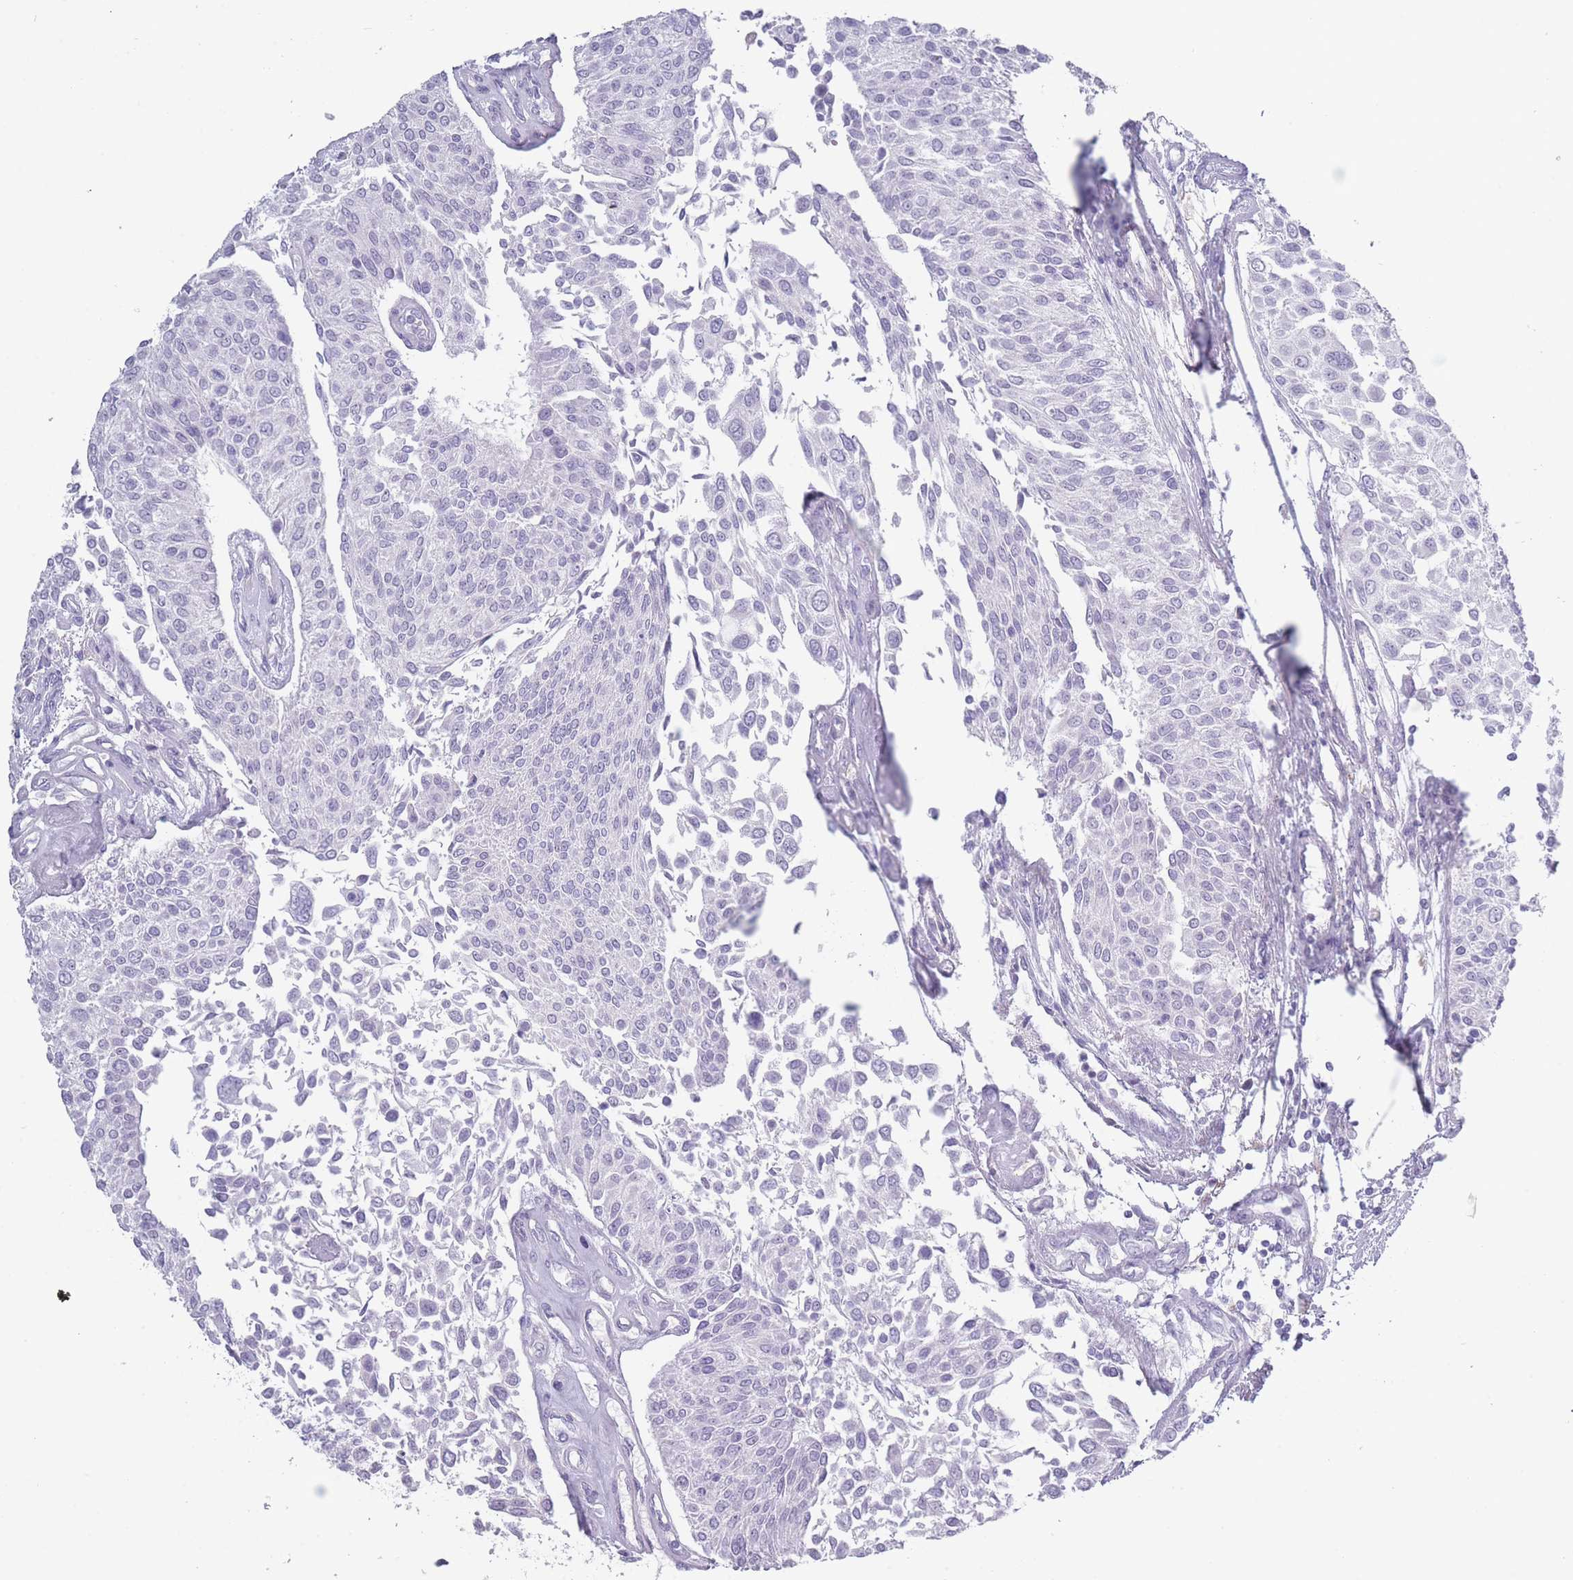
{"staining": {"intensity": "negative", "quantity": "none", "location": "none"}, "tissue": "urothelial cancer", "cell_type": "Tumor cells", "image_type": "cancer", "snomed": [{"axis": "morphology", "description": "Urothelial carcinoma, NOS"}, {"axis": "topography", "description": "Urinary bladder"}], "caption": "This micrograph is of transitional cell carcinoma stained with immunohistochemistry (IHC) to label a protein in brown with the nuclei are counter-stained blue. There is no positivity in tumor cells.", "gene": "ROS1", "patient": {"sex": "male", "age": 55}}